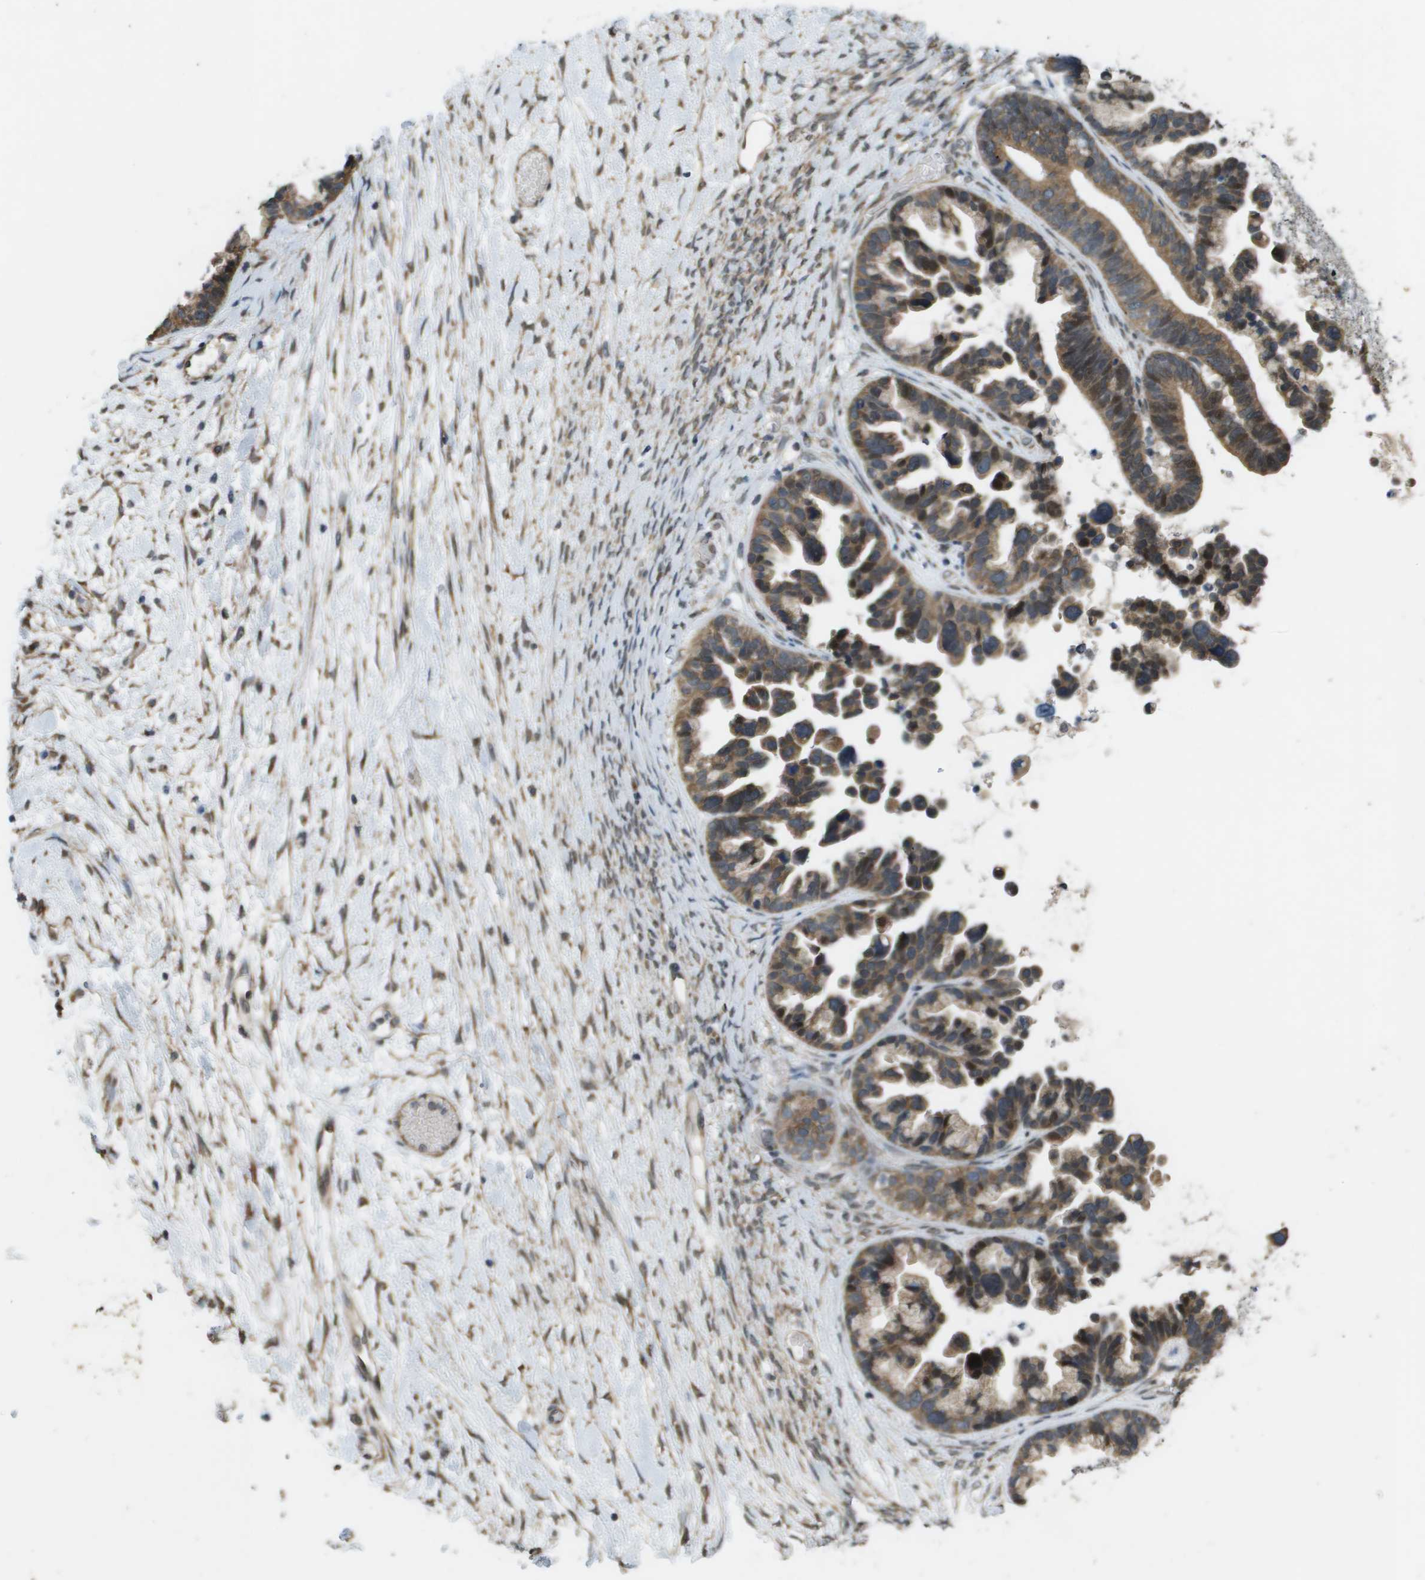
{"staining": {"intensity": "moderate", "quantity": ">75%", "location": "cytoplasmic/membranous"}, "tissue": "ovarian cancer", "cell_type": "Tumor cells", "image_type": "cancer", "snomed": [{"axis": "morphology", "description": "Cystadenocarcinoma, serous, NOS"}, {"axis": "topography", "description": "Ovary"}], "caption": "Moderate cytoplasmic/membranous positivity for a protein is present in approximately >75% of tumor cells of serous cystadenocarcinoma (ovarian) using IHC.", "gene": "IFNLR1", "patient": {"sex": "female", "age": 56}}